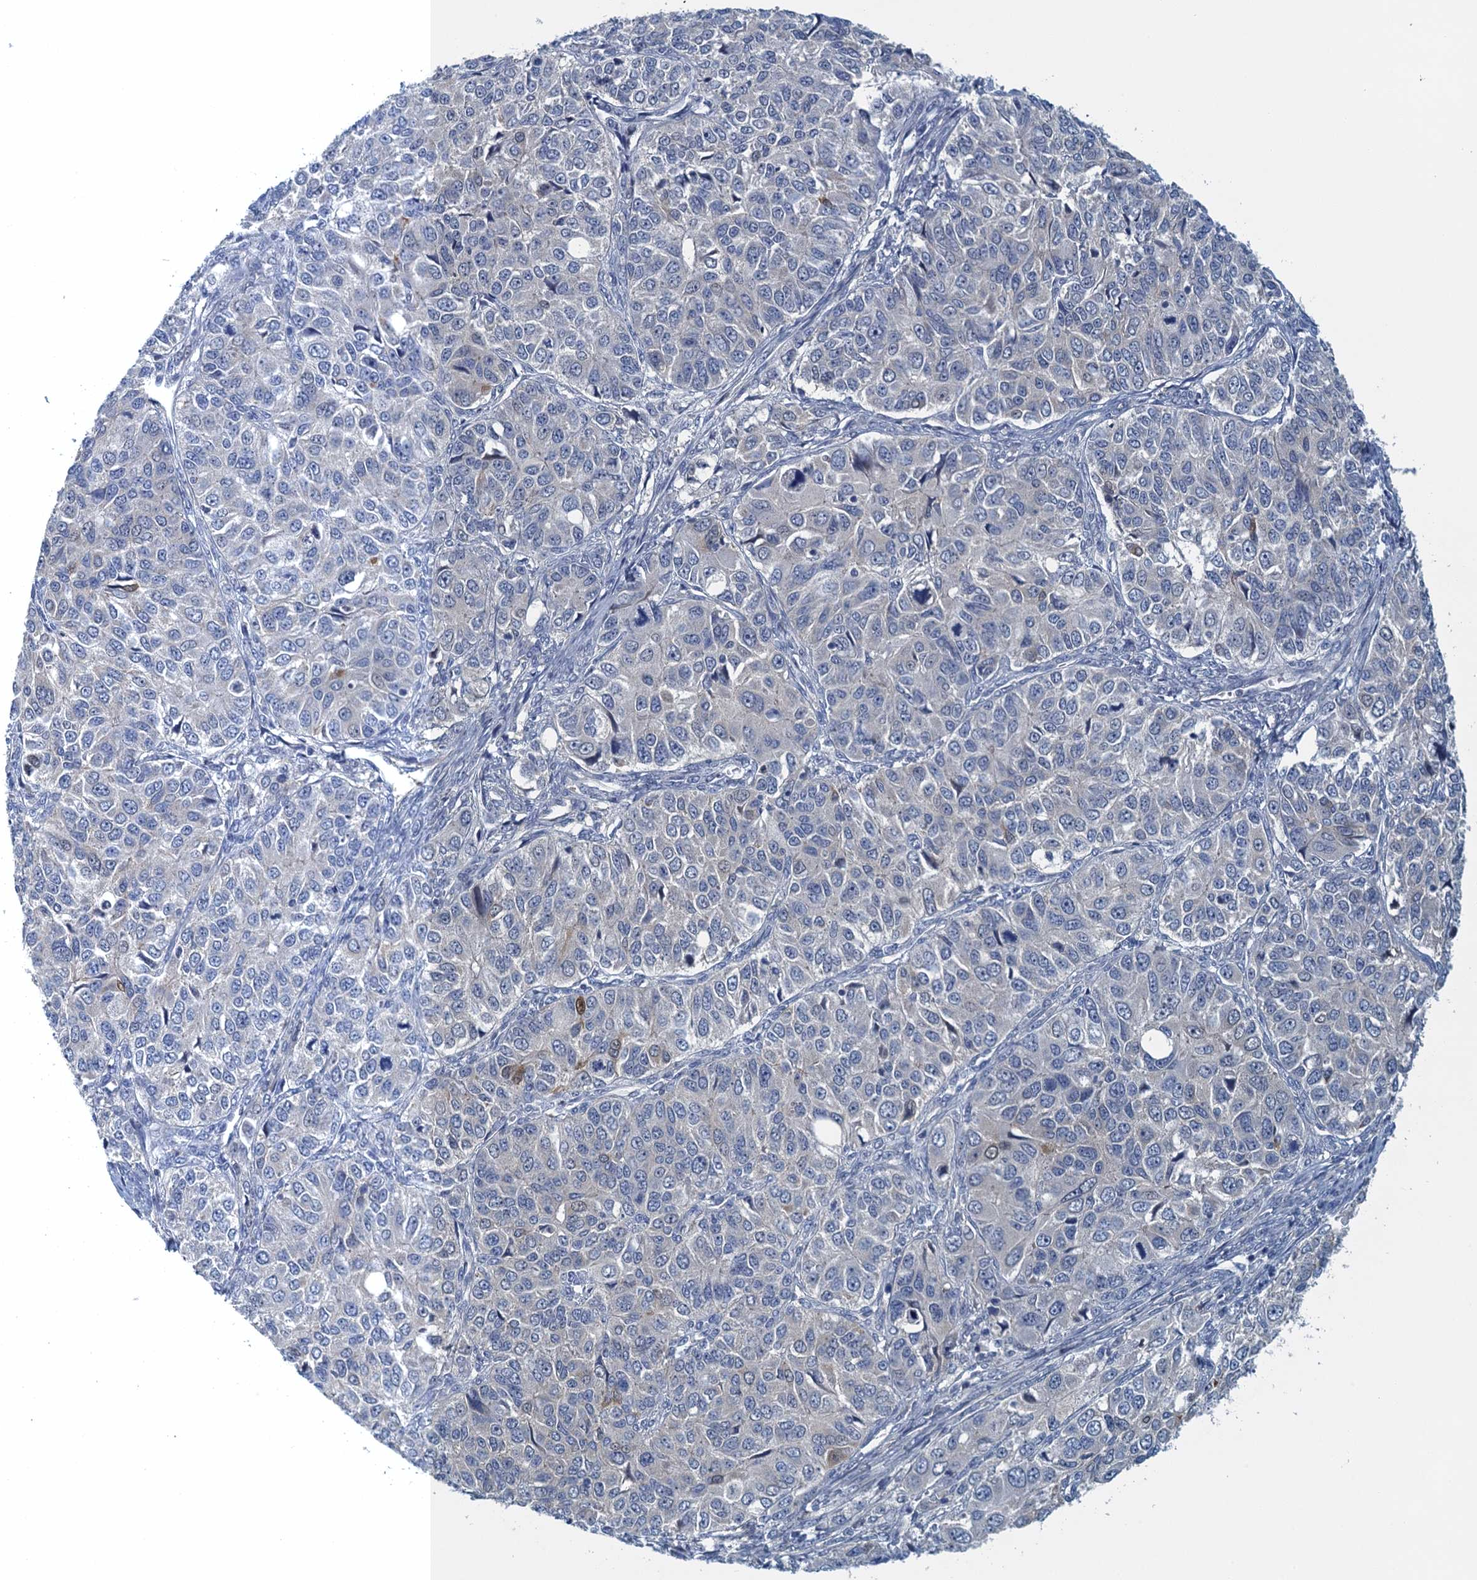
{"staining": {"intensity": "moderate", "quantity": "<25%", "location": "nuclear"}, "tissue": "ovarian cancer", "cell_type": "Tumor cells", "image_type": "cancer", "snomed": [{"axis": "morphology", "description": "Carcinoma, endometroid"}, {"axis": "topography", "description": "Ovary"}], "caption": "Brown immunohistochemical staining in human ovarian cancer demonstrates moderate nuclear positivity in approximately <25% of tumor cells.", "gene": "NCKAP1L", "patient": {"sex": "female", "age": 51}}